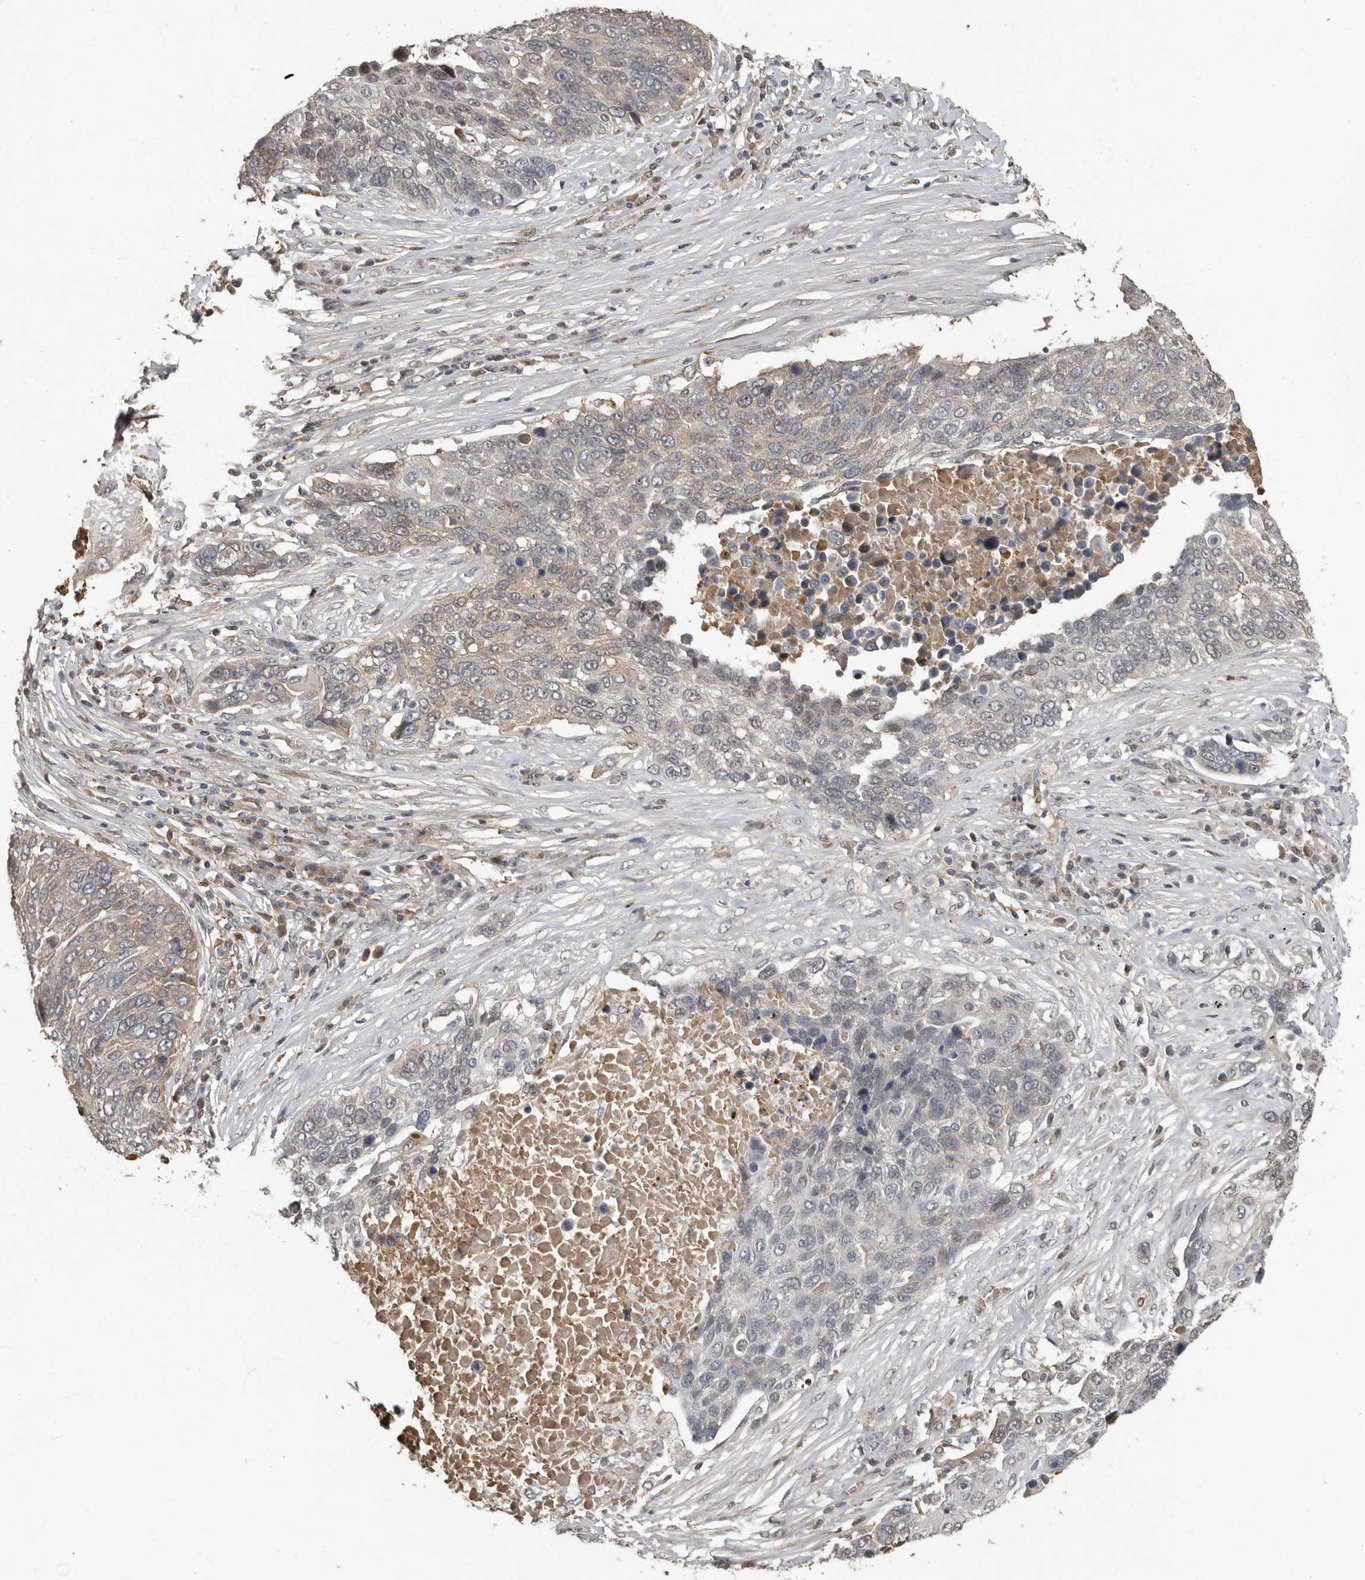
{"staining": {"intensity": "weak", "quantity": "25%-75%", "location": "cytoplasmic/membranous,nuclear"}, "tissue": "lung cancer", "cell_type": "Tumor cells", "image_type": "cancer", "snomed": [{"axis": "morphology", "description": "Squamous cell carcinoma, NOS"}, {"axis": "topography", "description": "Lung"}], "caption": "Immunohistochemistry (DAB) staining of human lung squamous cell carcinoma exhibits weak cytoplasmic/membranous and nuclear protein expression in about 25%-75% of tumor cells.", "gene": "LRGUK", "patient": {"sex": "male", "age": 66}}